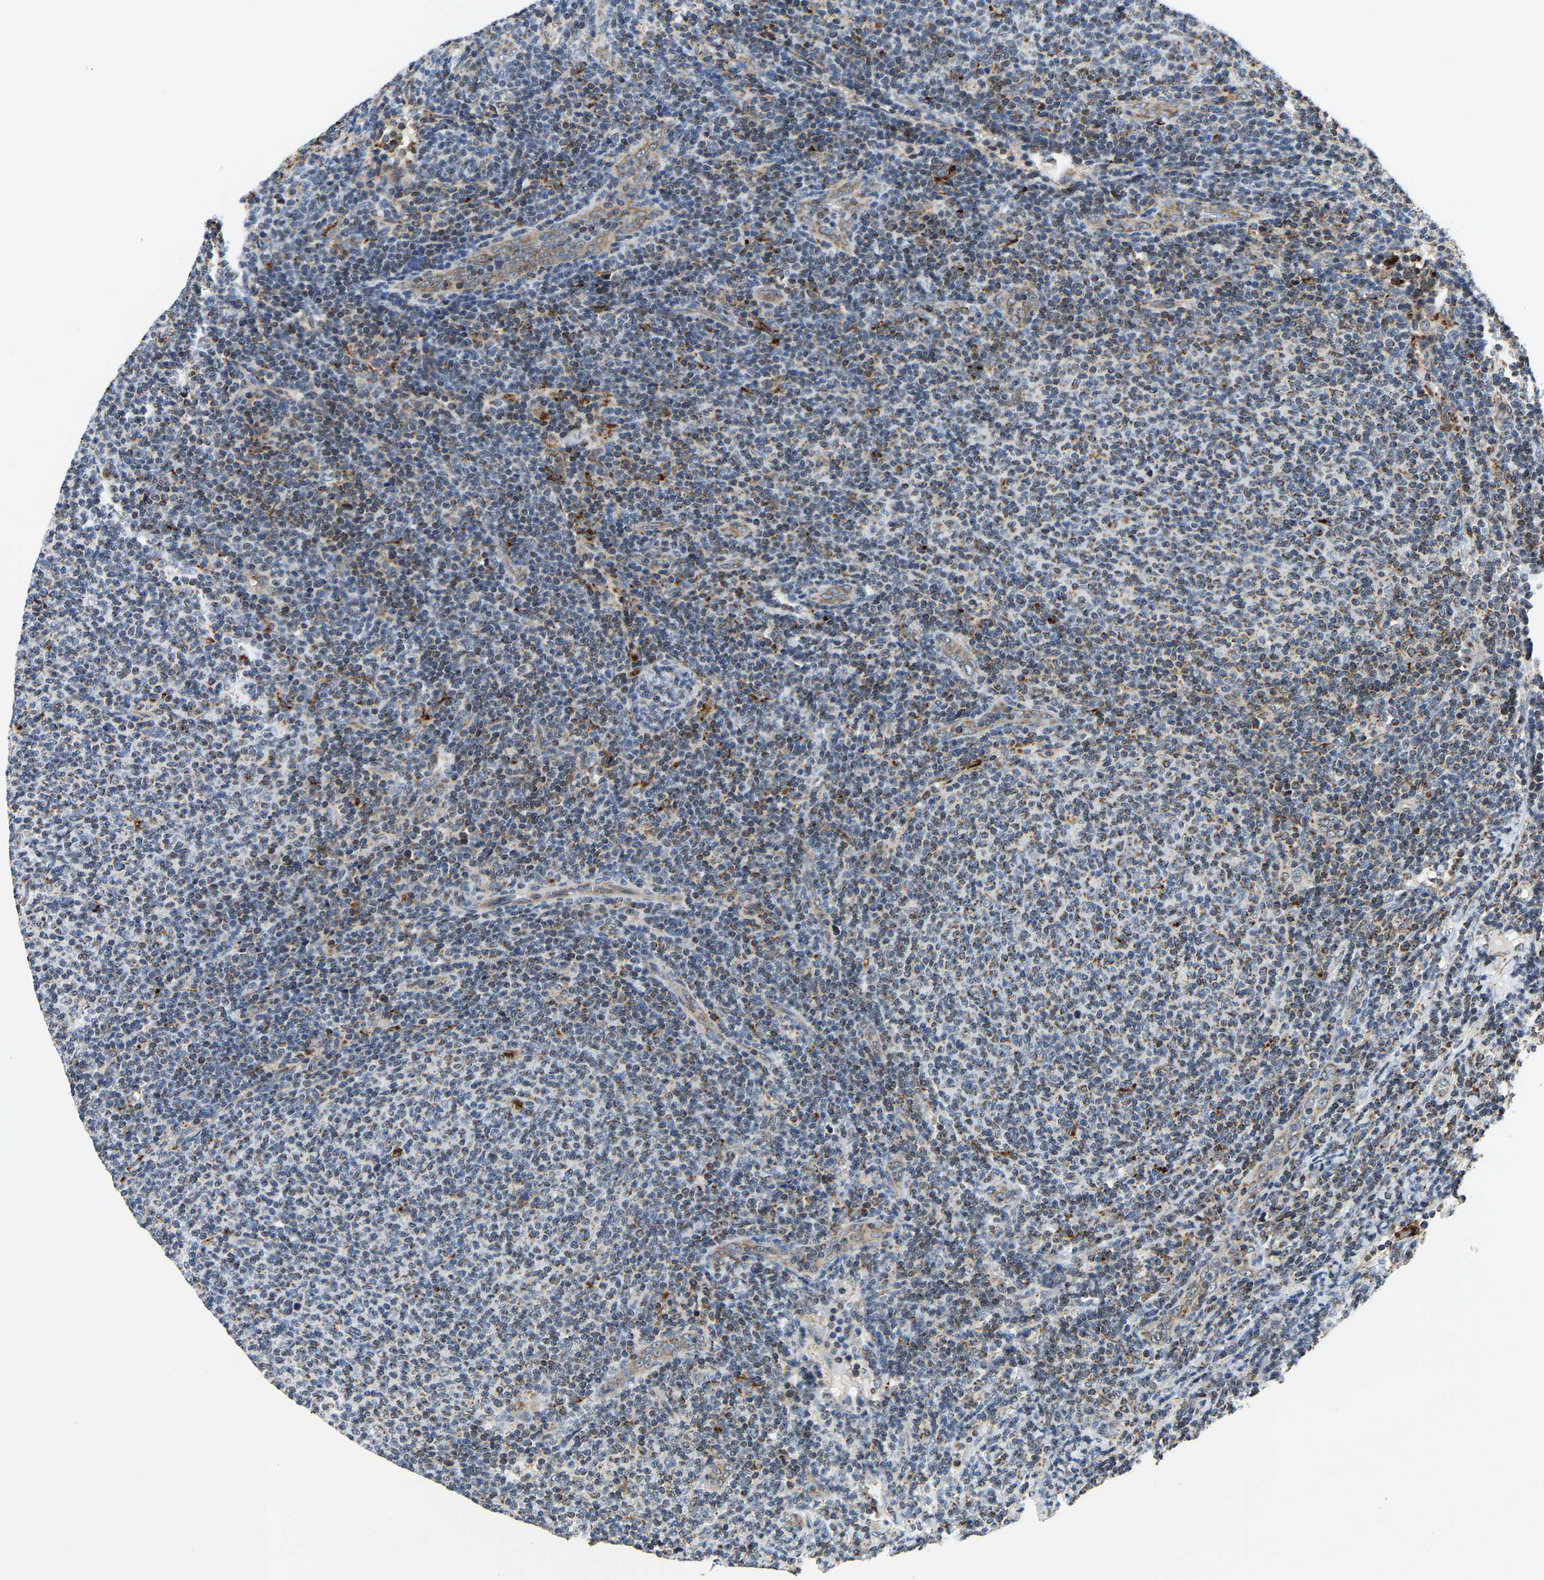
{"staining": {"intensity": "moderate", "quantity": "25%-75%", "location": "cytoplasmic/membranous"}, "tissue": "lymphoma", "cell_type": "Tumor cells", "image_type": "cancer", "snomed": [{"axis": "morphology", "description": "Malignant lymphoma, non-Hodgkin's type, Low grade"}, {"axis": "topography", "description": "Lymph node"}], "caption": "Human malignant lymphoma, non-Hodgkin's type (low-grade) stained with a brown dye shows moderate cytoplasmic/membranous positive expression in about 25%-75% of tumor cells.", "gene": "GIMAP7", "patient": {"sex": "male", "age": 66}}